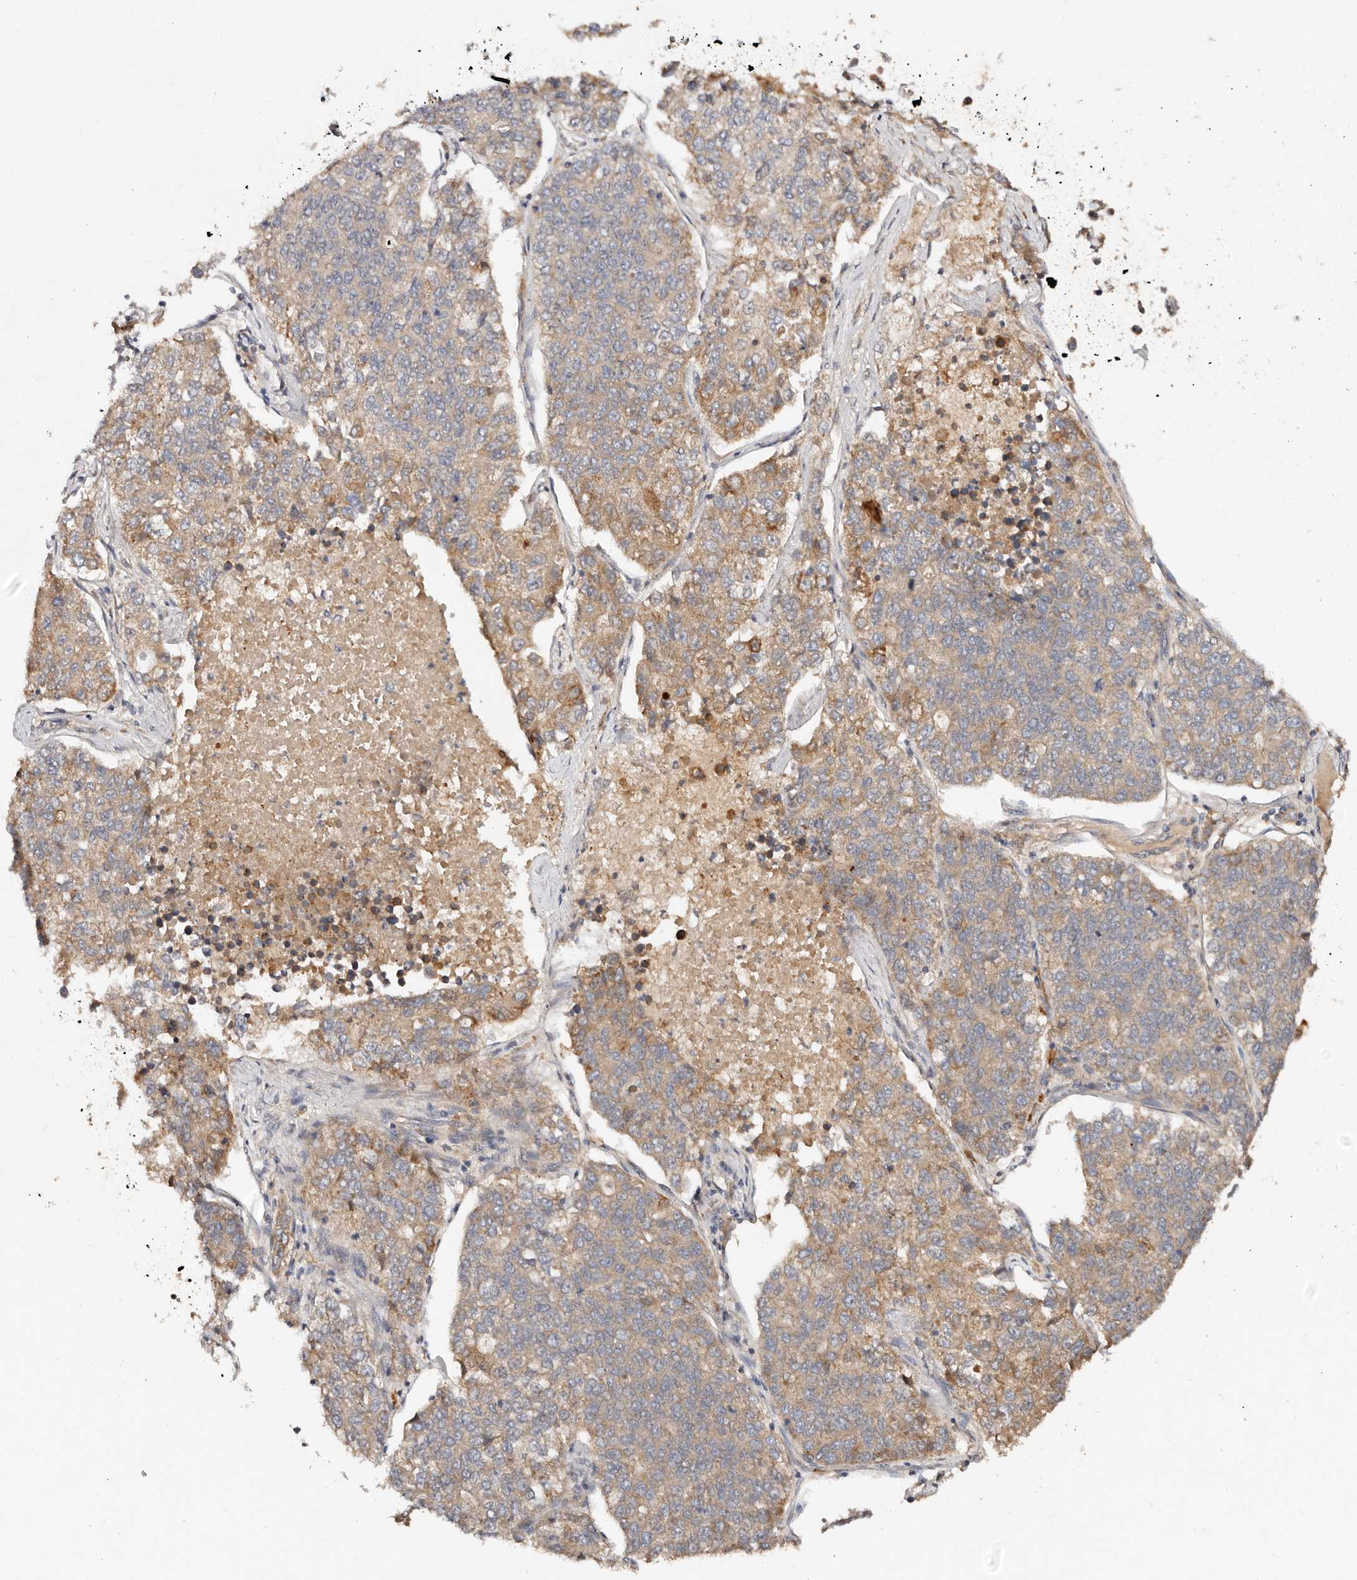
{"staining": {"intensity": "moderate", "quantity": "<25%", "location": "cytoplasmic/membranous"}, "tissue": "lung cancer", "cell_type": "Tumor cells", "image_type": "cancer", "snomed": [{"axis": "morphology", "description": "Adenocarcinoma, NOS"}, {"axis": "topography", "description": "Lung"}], "caption": "Human lung cancer (adenocarcinoma) stained with a protein marker demonstrates moderate staining in tumor cells.", "gene": "DENND11", "patient": {"sex": "male", "age": 49}}